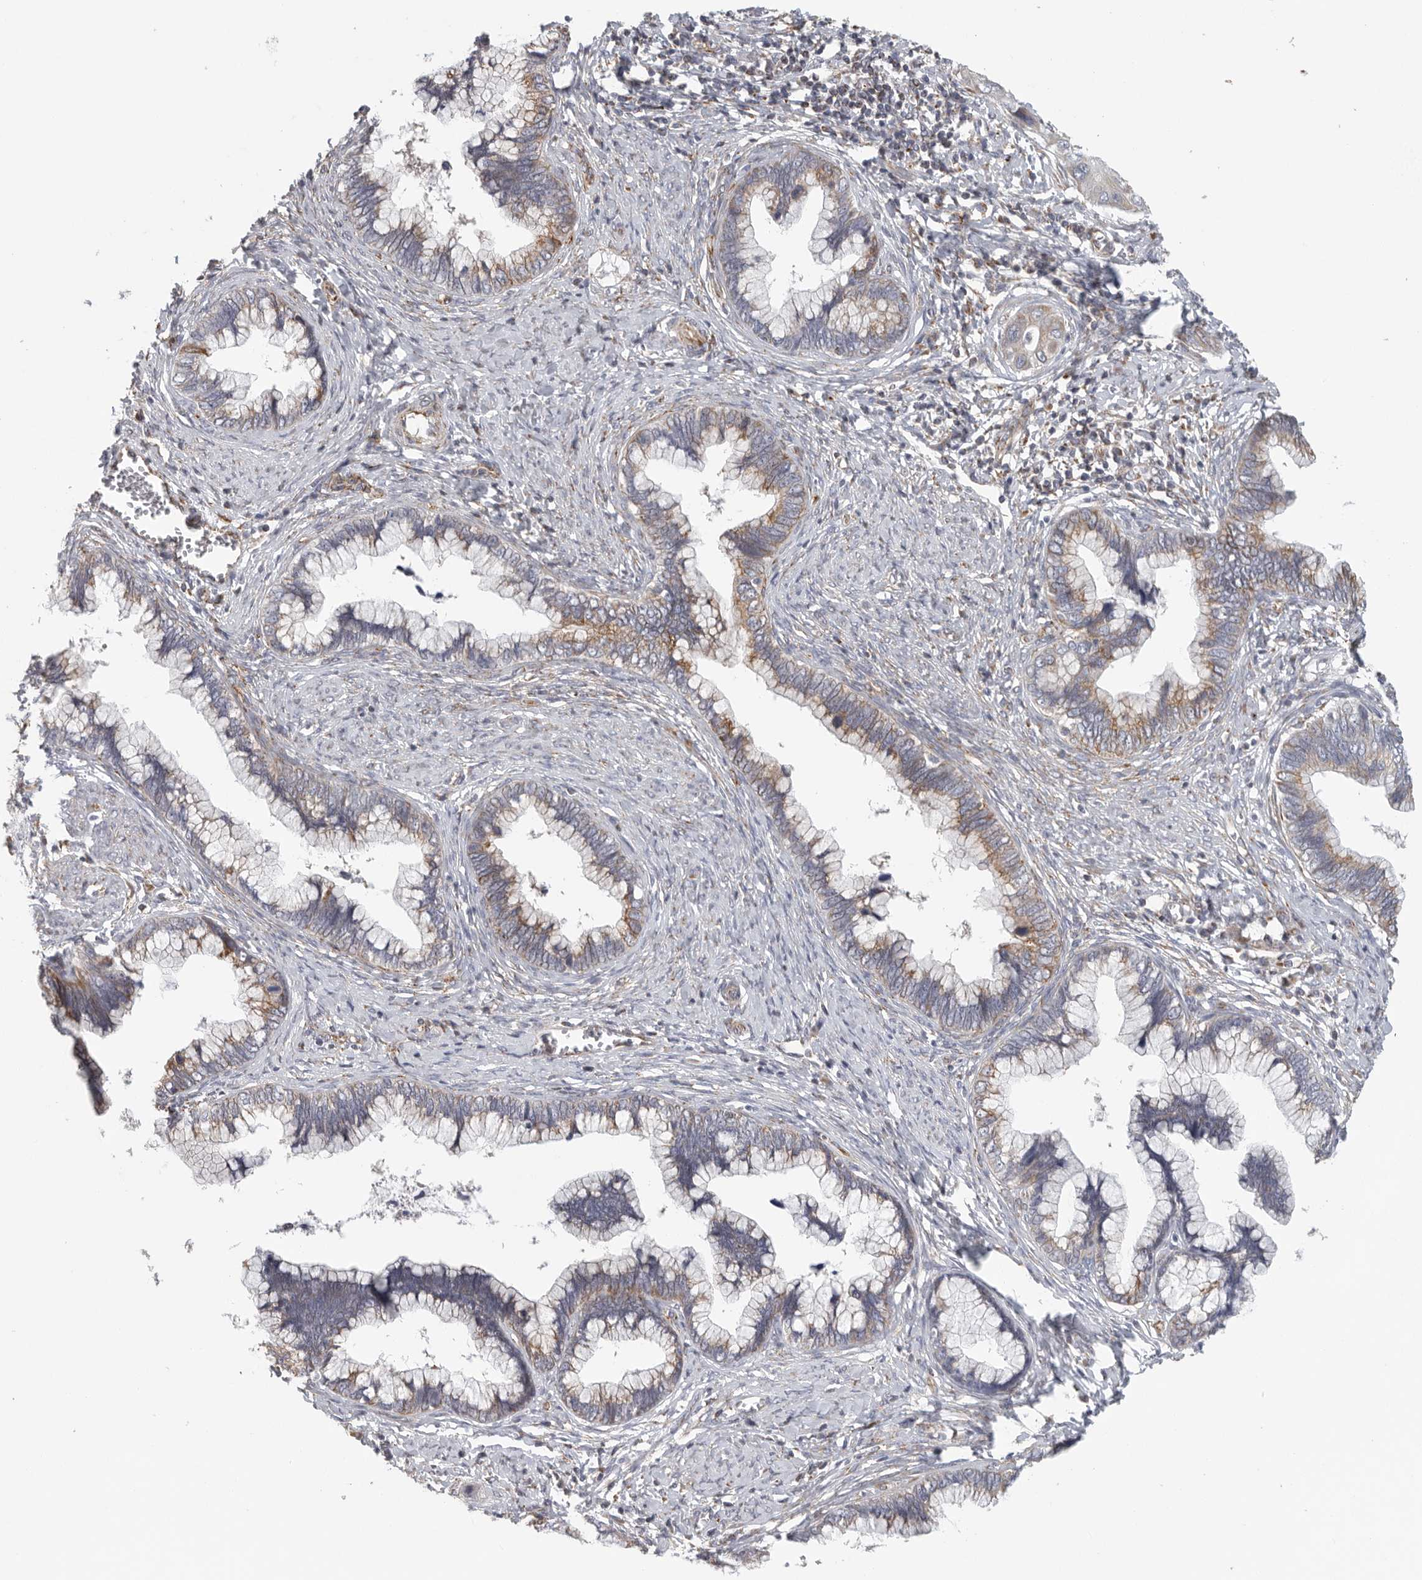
{"staining": {"intensity": "moderate", "quantity": "25%-75%", "location": "cytoplasmic/membranous"}, "tissue": "cervical cancer", "cell_type": "Tumor cells", "image_type": "cancer", "snomed": [{"axis": "morphology", "description": "Adenocarcinoma, NOS"}, {"axis": "topography", "description": "Cervix"}], "caption": "Immunohistochemistry photomicrograph of neoplastic tissue: human cervical adenocarcinoma stained using immunohistochemistry (IHC) exhibits medium levels of moderate protein expression localized specifically in the cytoplasmic/membranous of tumor cells, appearing as a cytoplasmic/membranous brown color.", "gene": "FKBP8", "patient": {"sex": "female", "age": 44}}